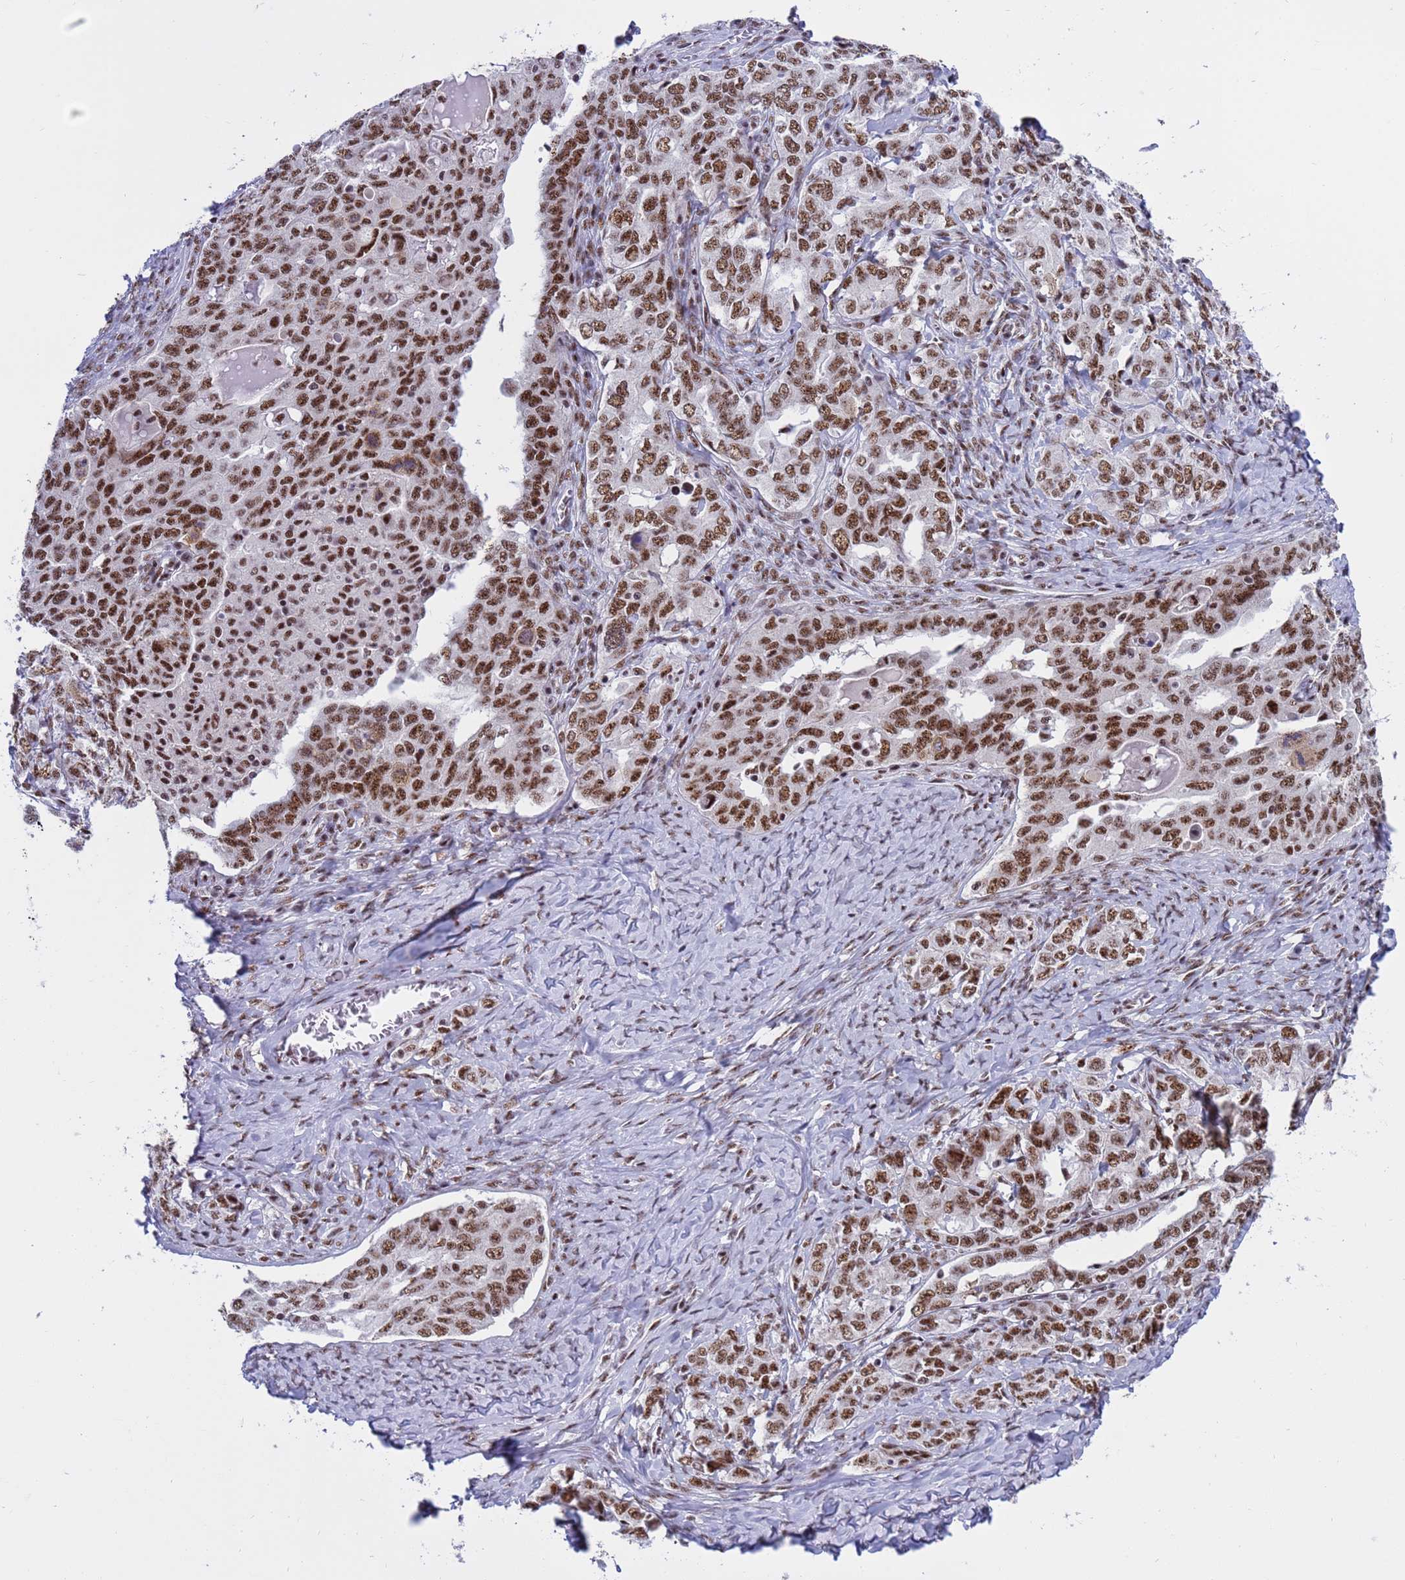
{"staining": {"intensity": "strong", "quantity": ">75%", "location": "nuclear"}, "tissue": "ovarian cancer", "cell_type": "Tumor cells", "image_type": "cancer", "snomed": [{"axis": "morphology", "description": "Carcinoma, endometroid"}, {"axis": "topography", "description": "Ovary"}], "caption": "A brown stain highlights strong nuclear positivity of a protein in human ovarian endometroid carcinoma tumor cells.", "gene": "THOC2", "patient": {"sex": "female", "age": 62}}